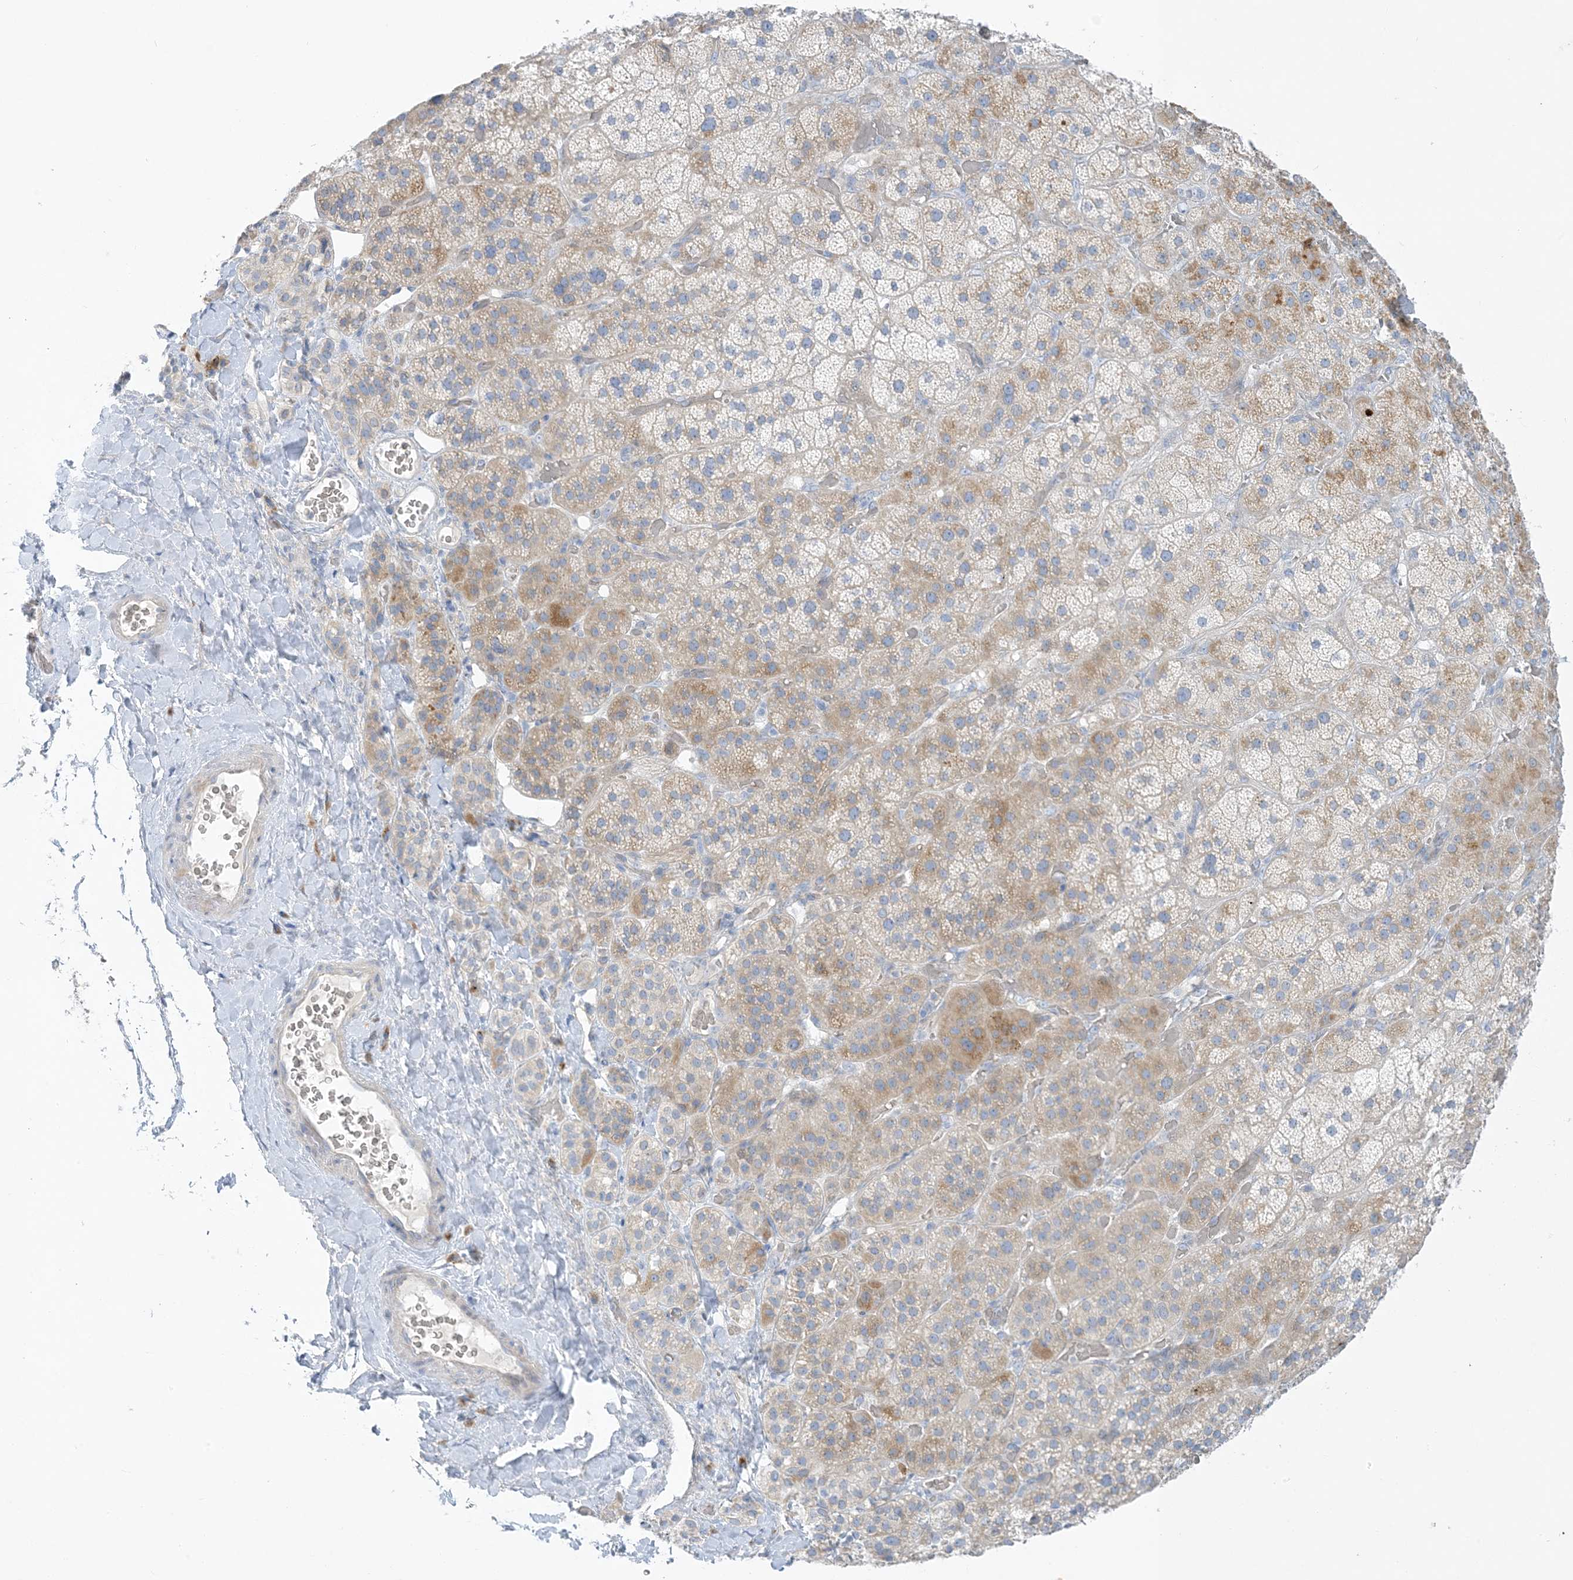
{"staining": {"intensity": "moderate", "quantity": "25%-75%", "location": "cytoplasmic/membranous"}, "tissue": "adrenal gland", "cell_type": "Glandular cells", "image_type": "normal", "snomed": [{"axis": "morphology", "description": "Normal tissue, NOS"}, {"axis": "topography", "description": "Adrenal gland"}], "caption": "Immunohistochemical staining of unremarkable adrenal gland exhibits medium levels of moderate cytoplasmic/membranous staining in approximately 25%-75% of glandular cells.", "gene": "XIRP2", "patient": {"sex": "male", "age": 57}}